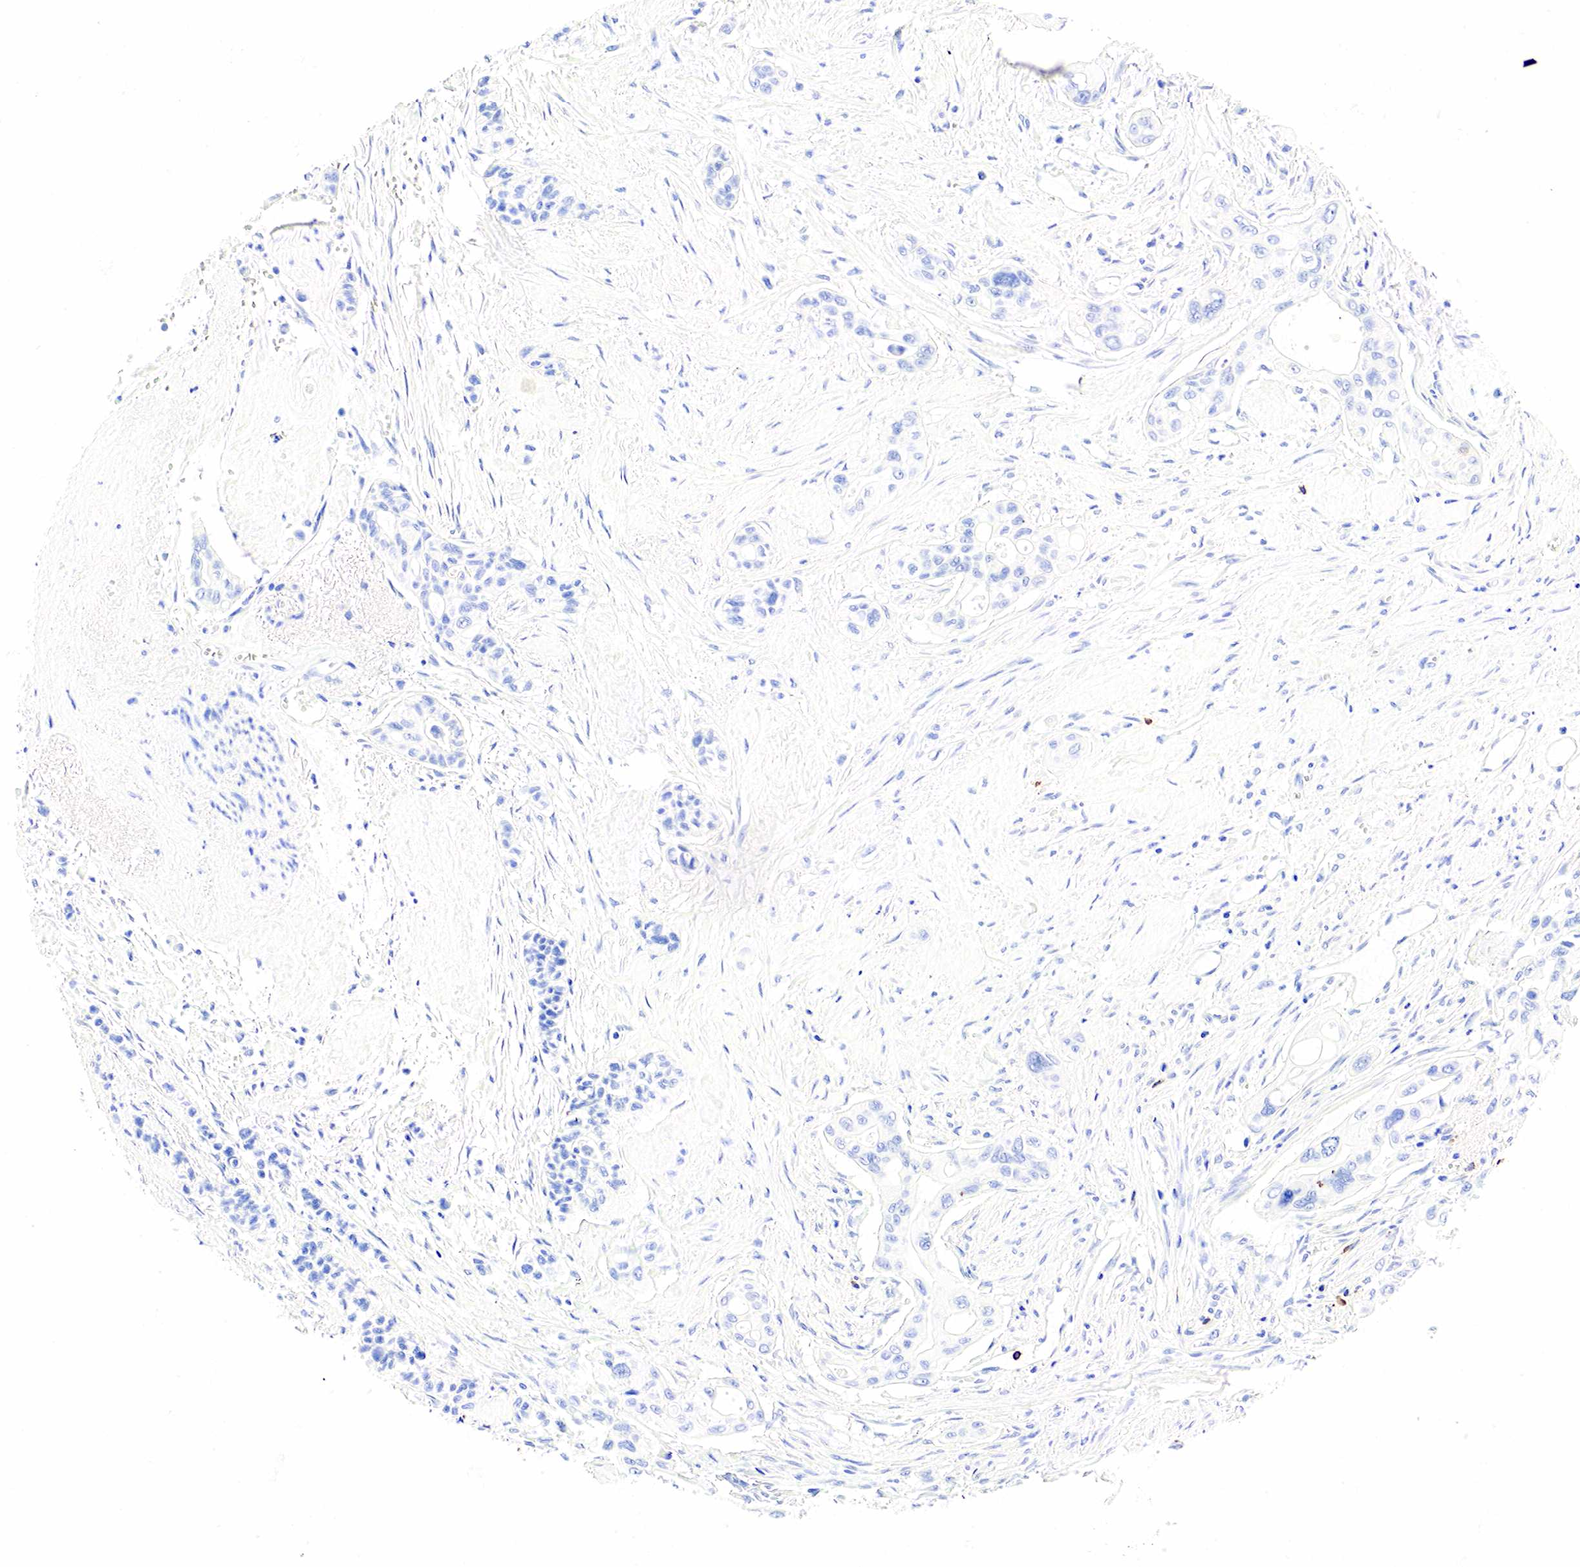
{"staining": {"intensity": "negative", "quantity": "none", "location": "none"}, "tissue": "pancreatic cancer", "cell_type": "Tumor cells", "image_type": "cancer", "snomed": [{"axis": "morphology", "description": "Adenocarcinoma, NOS"}, {"axis": "topography", "description": "Pancreas"}], "caption": "This is an immunohistochemistry micrograph of pancreatic cancer (adenocarcinoma). There is no expression in tumor cells.", "gene": "CD79A", "patient": {"sex": "male", "age": 77}}